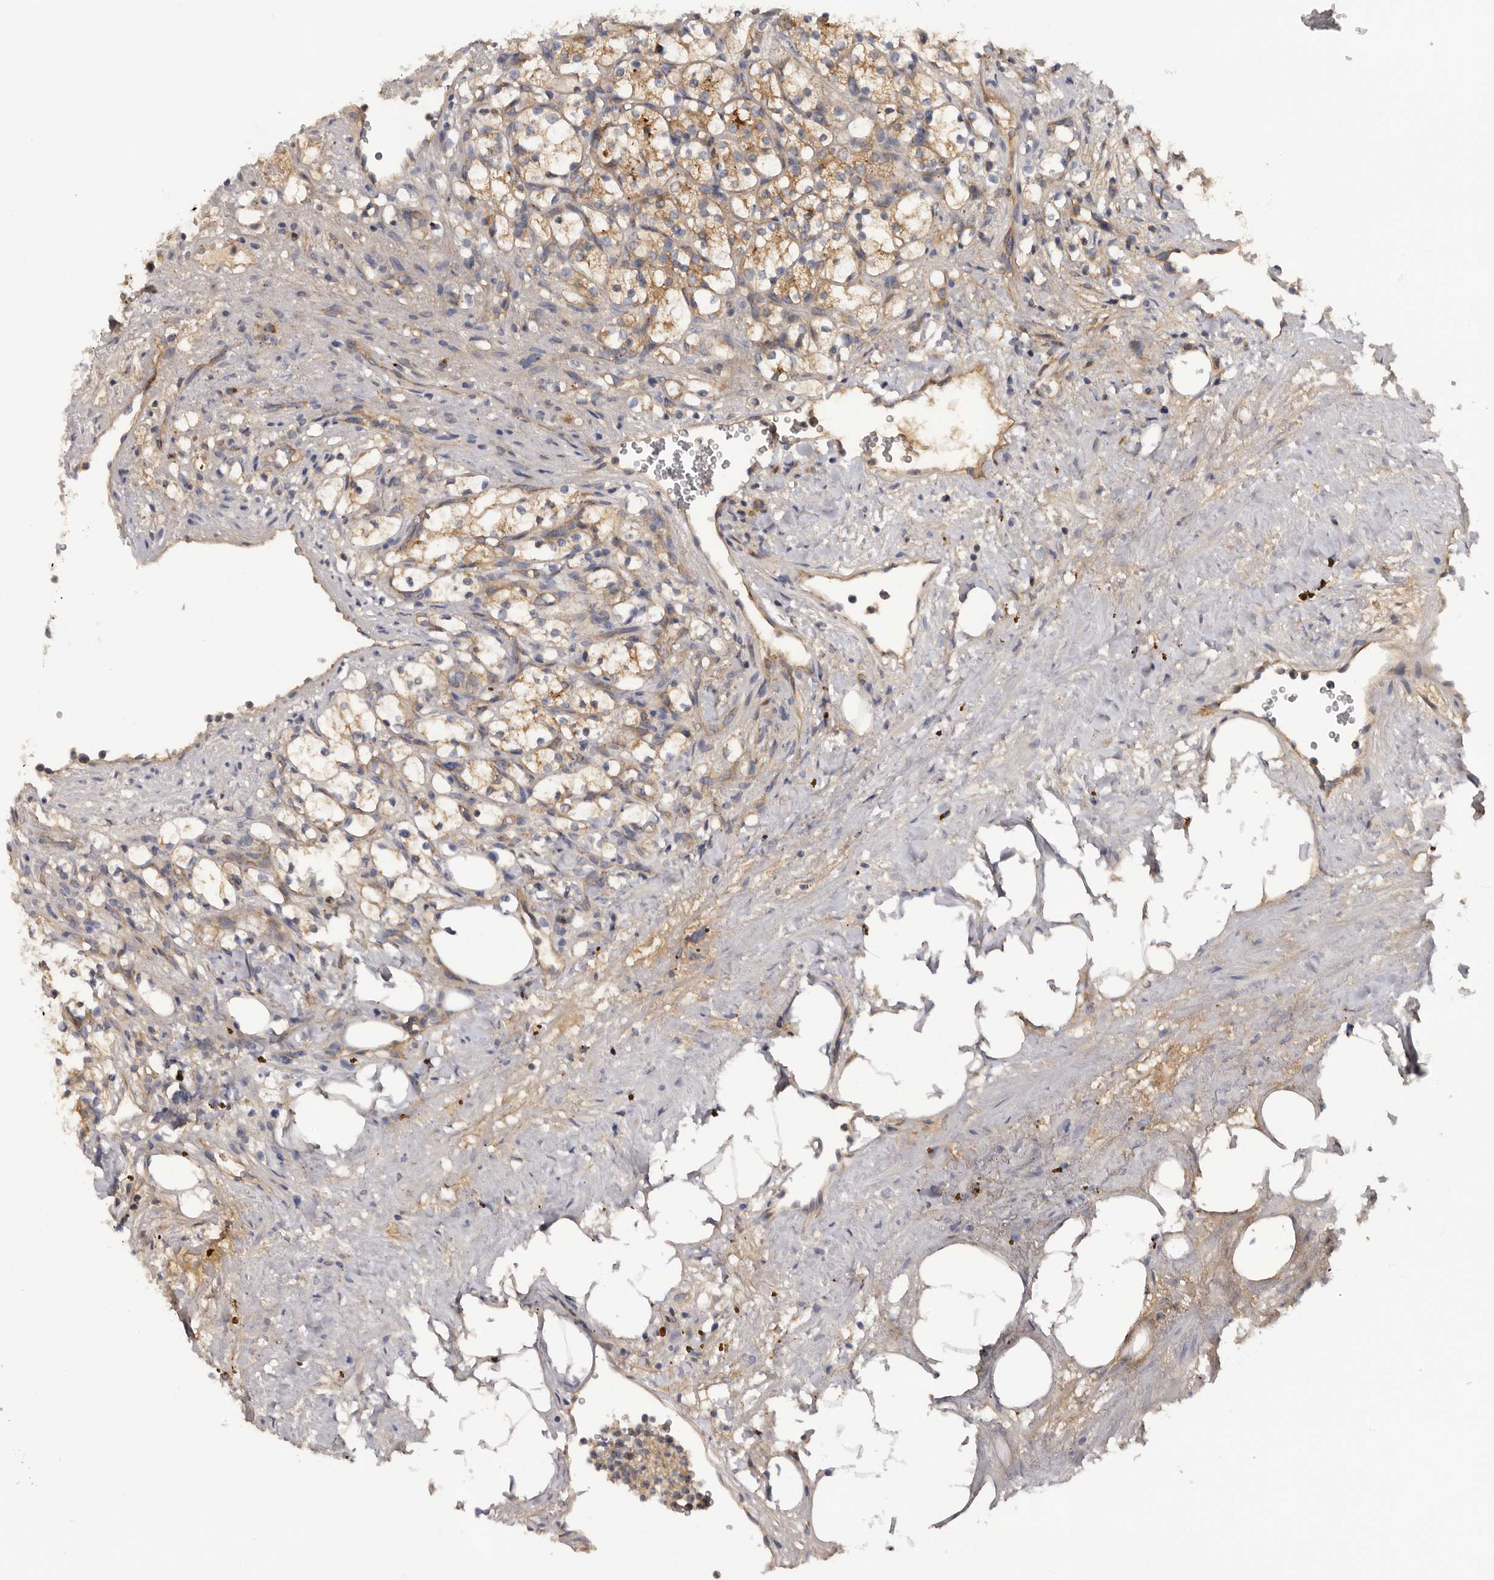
{"staining": {"intensity": "moderate", "quantity": "25%-75%", "location": "cytoplasmic/membranous"}, "tissue": "renal cancer", "cell_type": "Tumor cells", "image_type": "cancer", "snomed": [{"axis": "morphology", "description": "Adenocarcinoma, NOS"}, {"axis": "topography", "description": "Kidney"}], "caption": "Immunohistochemical staining of adenocarcinoma (renal) shows medium levels of moderate cytoplasmic/membranous protein staining in about 25%-75% of tumor cells.", "gene": "INKA2", "patient": {"sex": "female", "age": 69}}